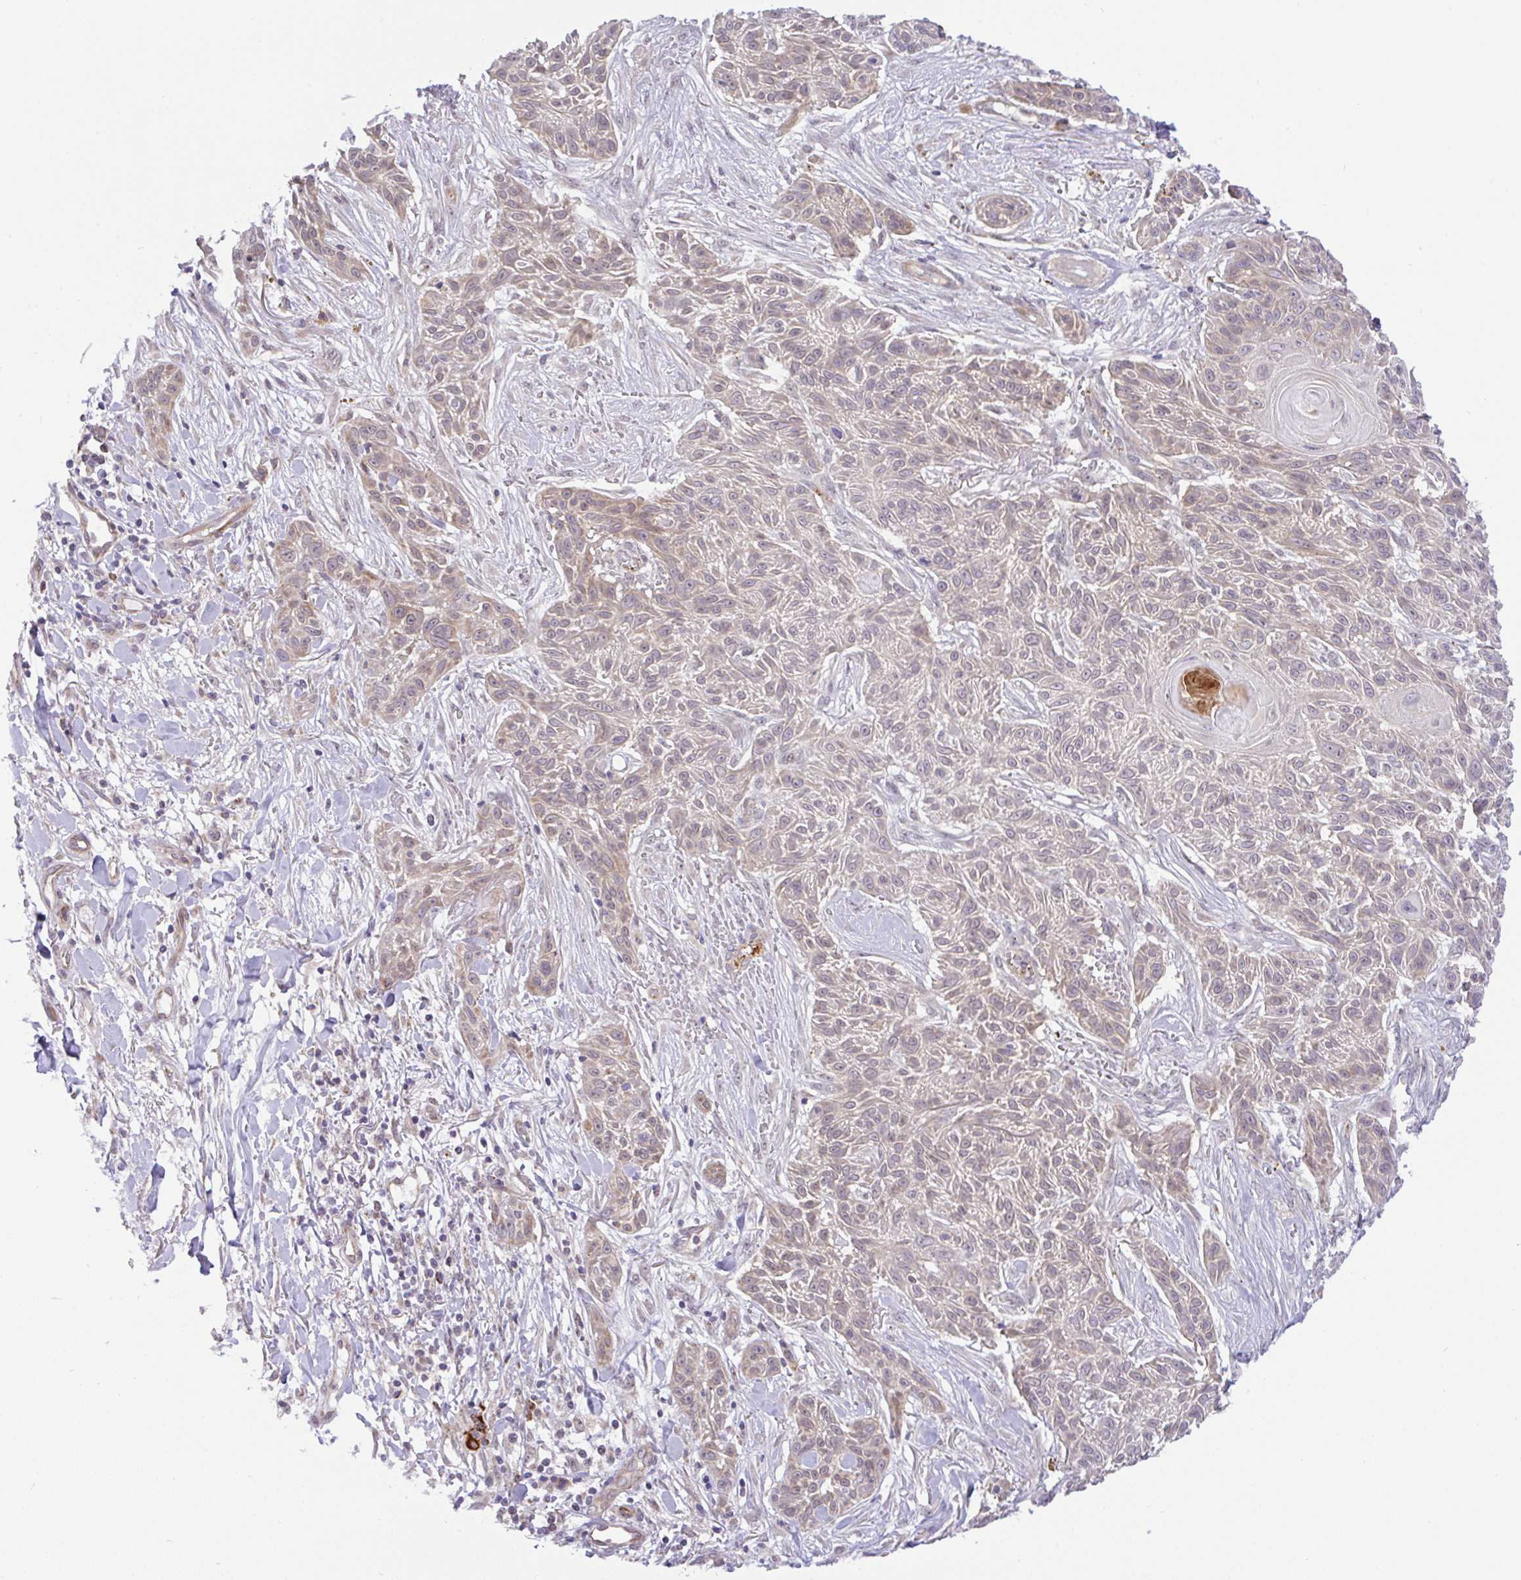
{"staining": {"intensity": "negative", "quantity": "none", "location": "none"}, "tissue": "skin cancer", "cell_type": "Tumor cells", "image_type": "cancer", "snomed": [{"axis": "morphology", "description": "Squamous cell carcinoma, NOS"}, {"axis": "topography", "description": "Skin"}], "caption": "The micrograph exhibits no significant staining in tumor cells of skin cancer.", "gene": "DLEU7", "patient": {"sex": "male", "age": 86}}